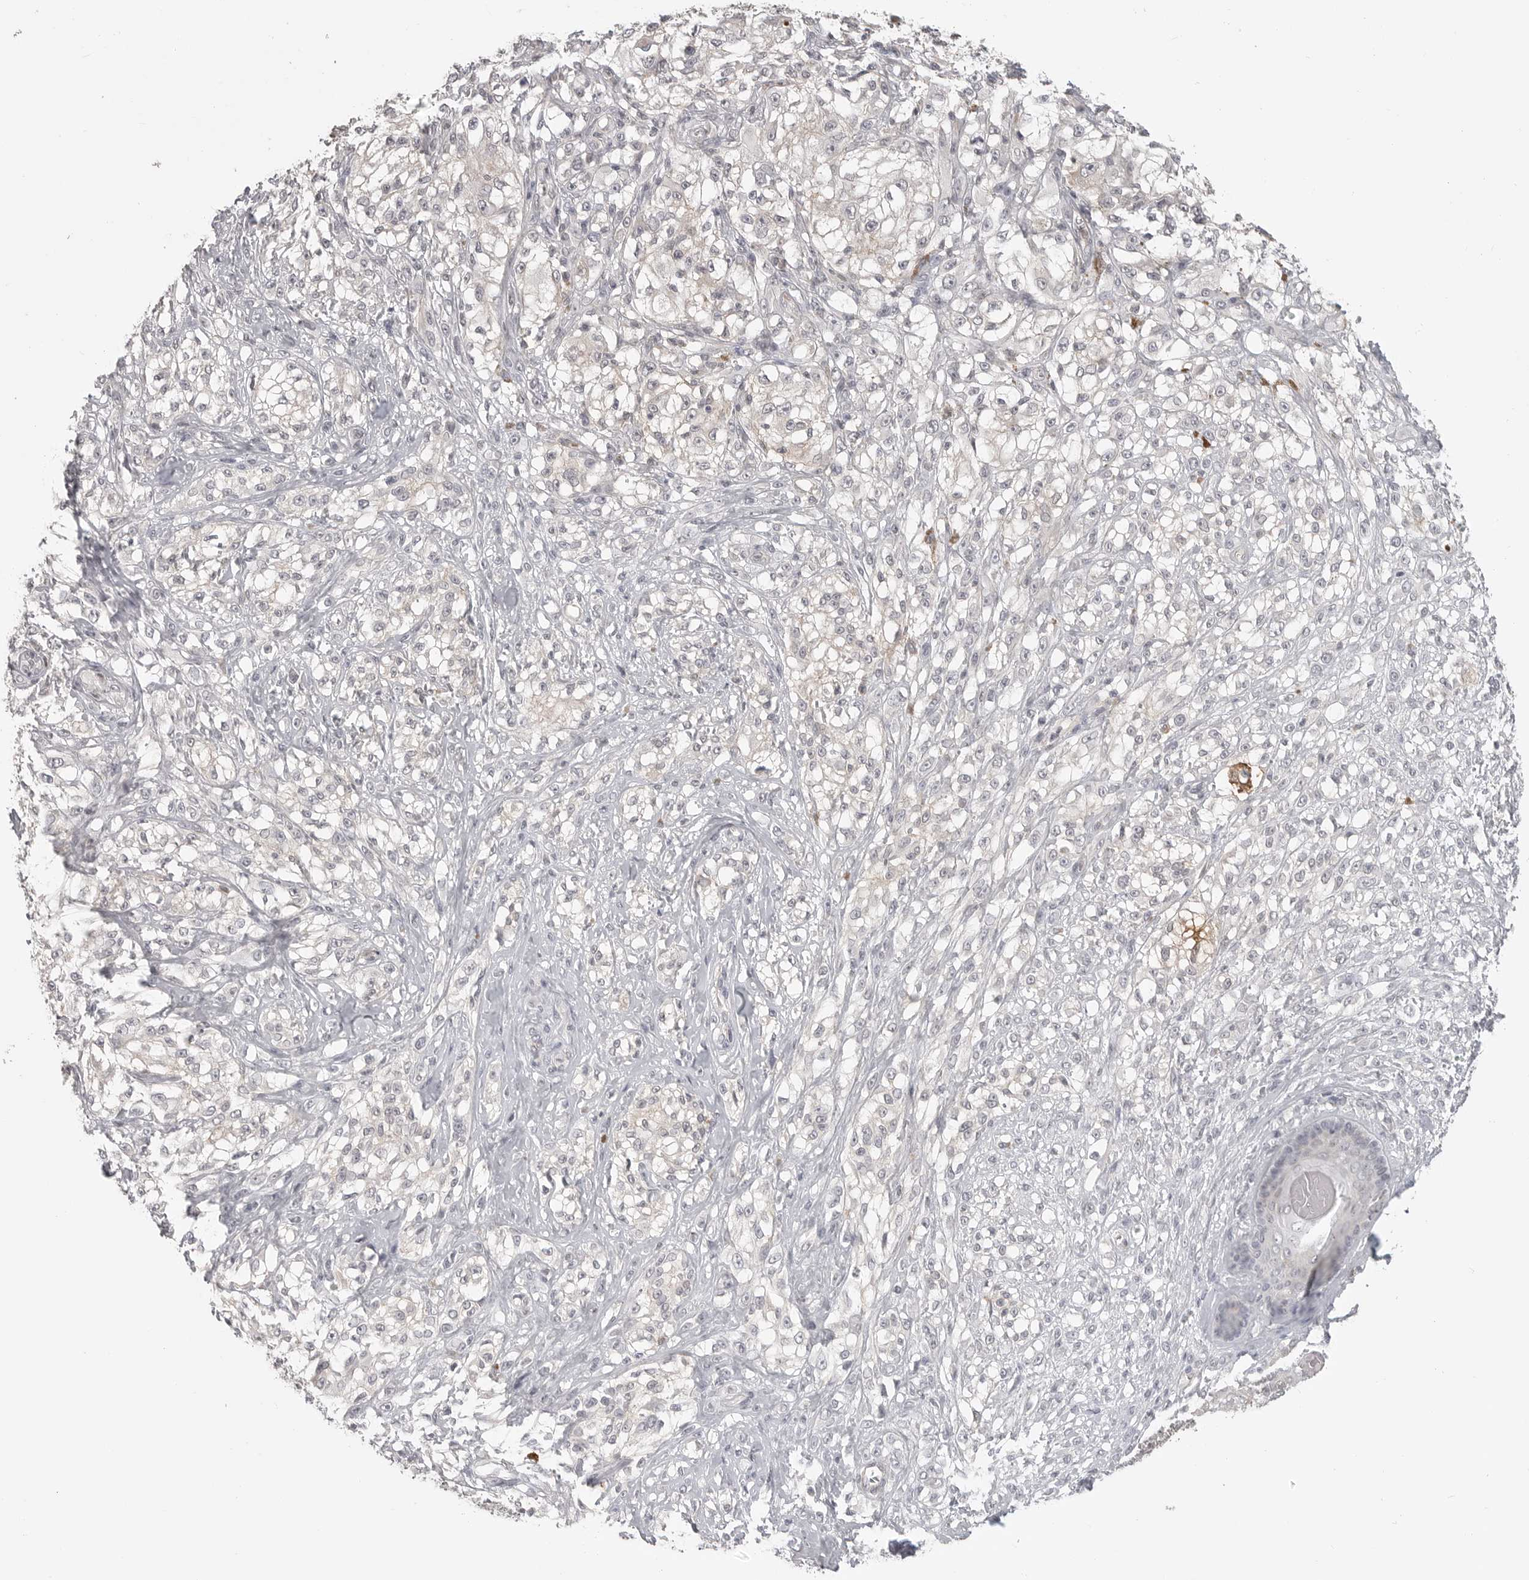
{"staining": {"intensity": "negative", "quantity": "none", "location": "none"}, "tissue": "melanoma", "cell_type": "Tumor cells", "image_type": "cancer", "snomed": [{"axis": "morphology", "description": "Malignant melanoma, NOS"}, {"axis": "topography", "description": "Skin of head"}], "caption": "The micrograph exhibits no significant positivity in tumor cells of malignant melanoma. (Brightfield microscopy of DAB IHC at high magnification).", "gene": "IFNGR1", "patient": {"sex": "male", "age": 83}}